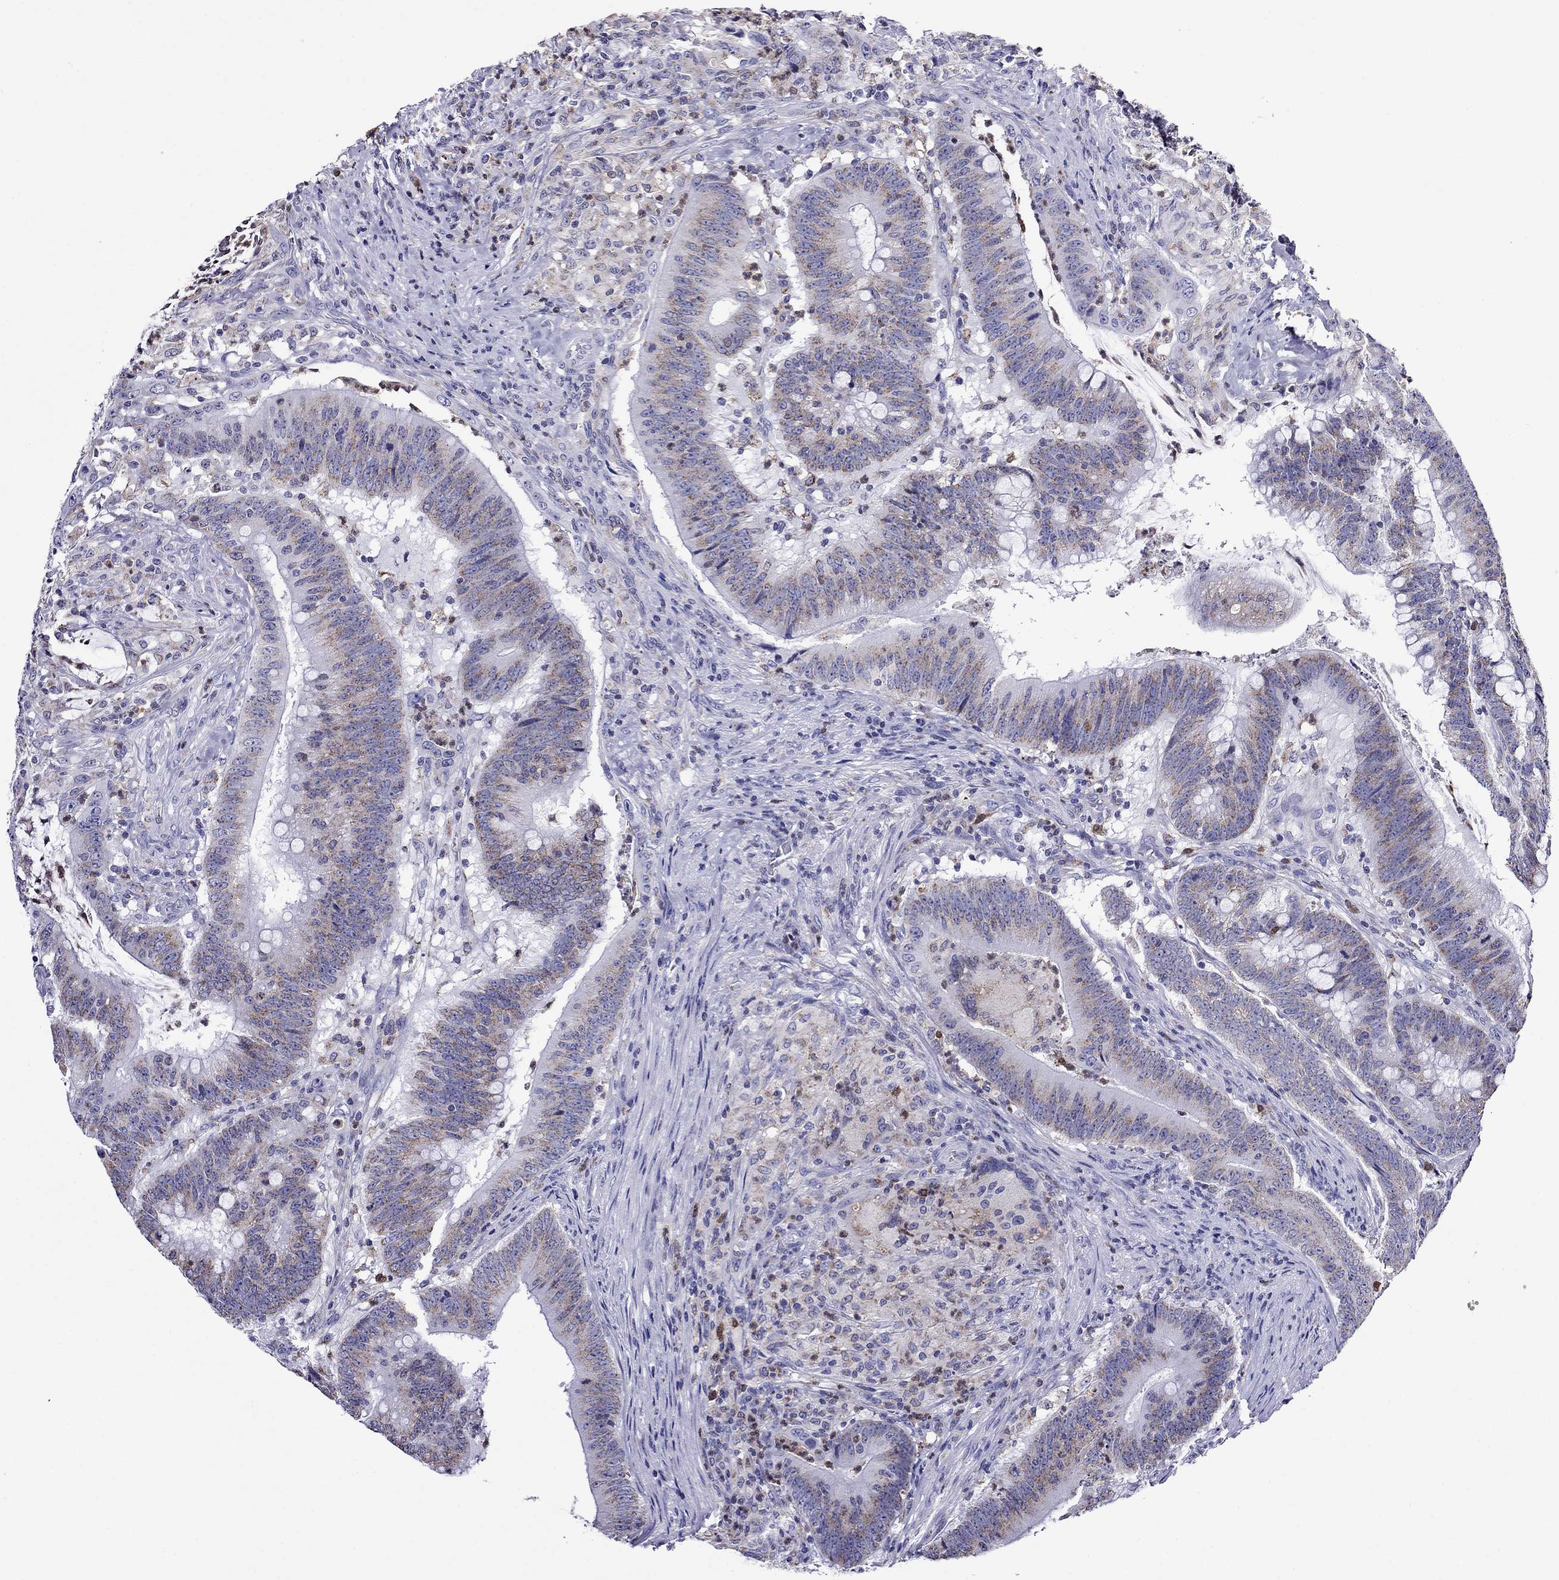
{"staining": {"intensity": "weak", "quantity": ">75%", "location": "cytoplasmic/membranous"}, "tissue": "colorectal cancer", "cell_type": "Tumor cells", "image_type": "cancer", "snomed": [{"axis": "morphology", "description": "Adenocarcinoma, NOS"}, {"axis": "topography", "description": "Colon"}], "caption": "A micrograph of human colorectal adenocarcinoma stained for a protein shows weak cytoplasmic/membranous brown staining in tumor cells.", "gene": "SCG2", "patient": {"sex": "female", "age": 87}}